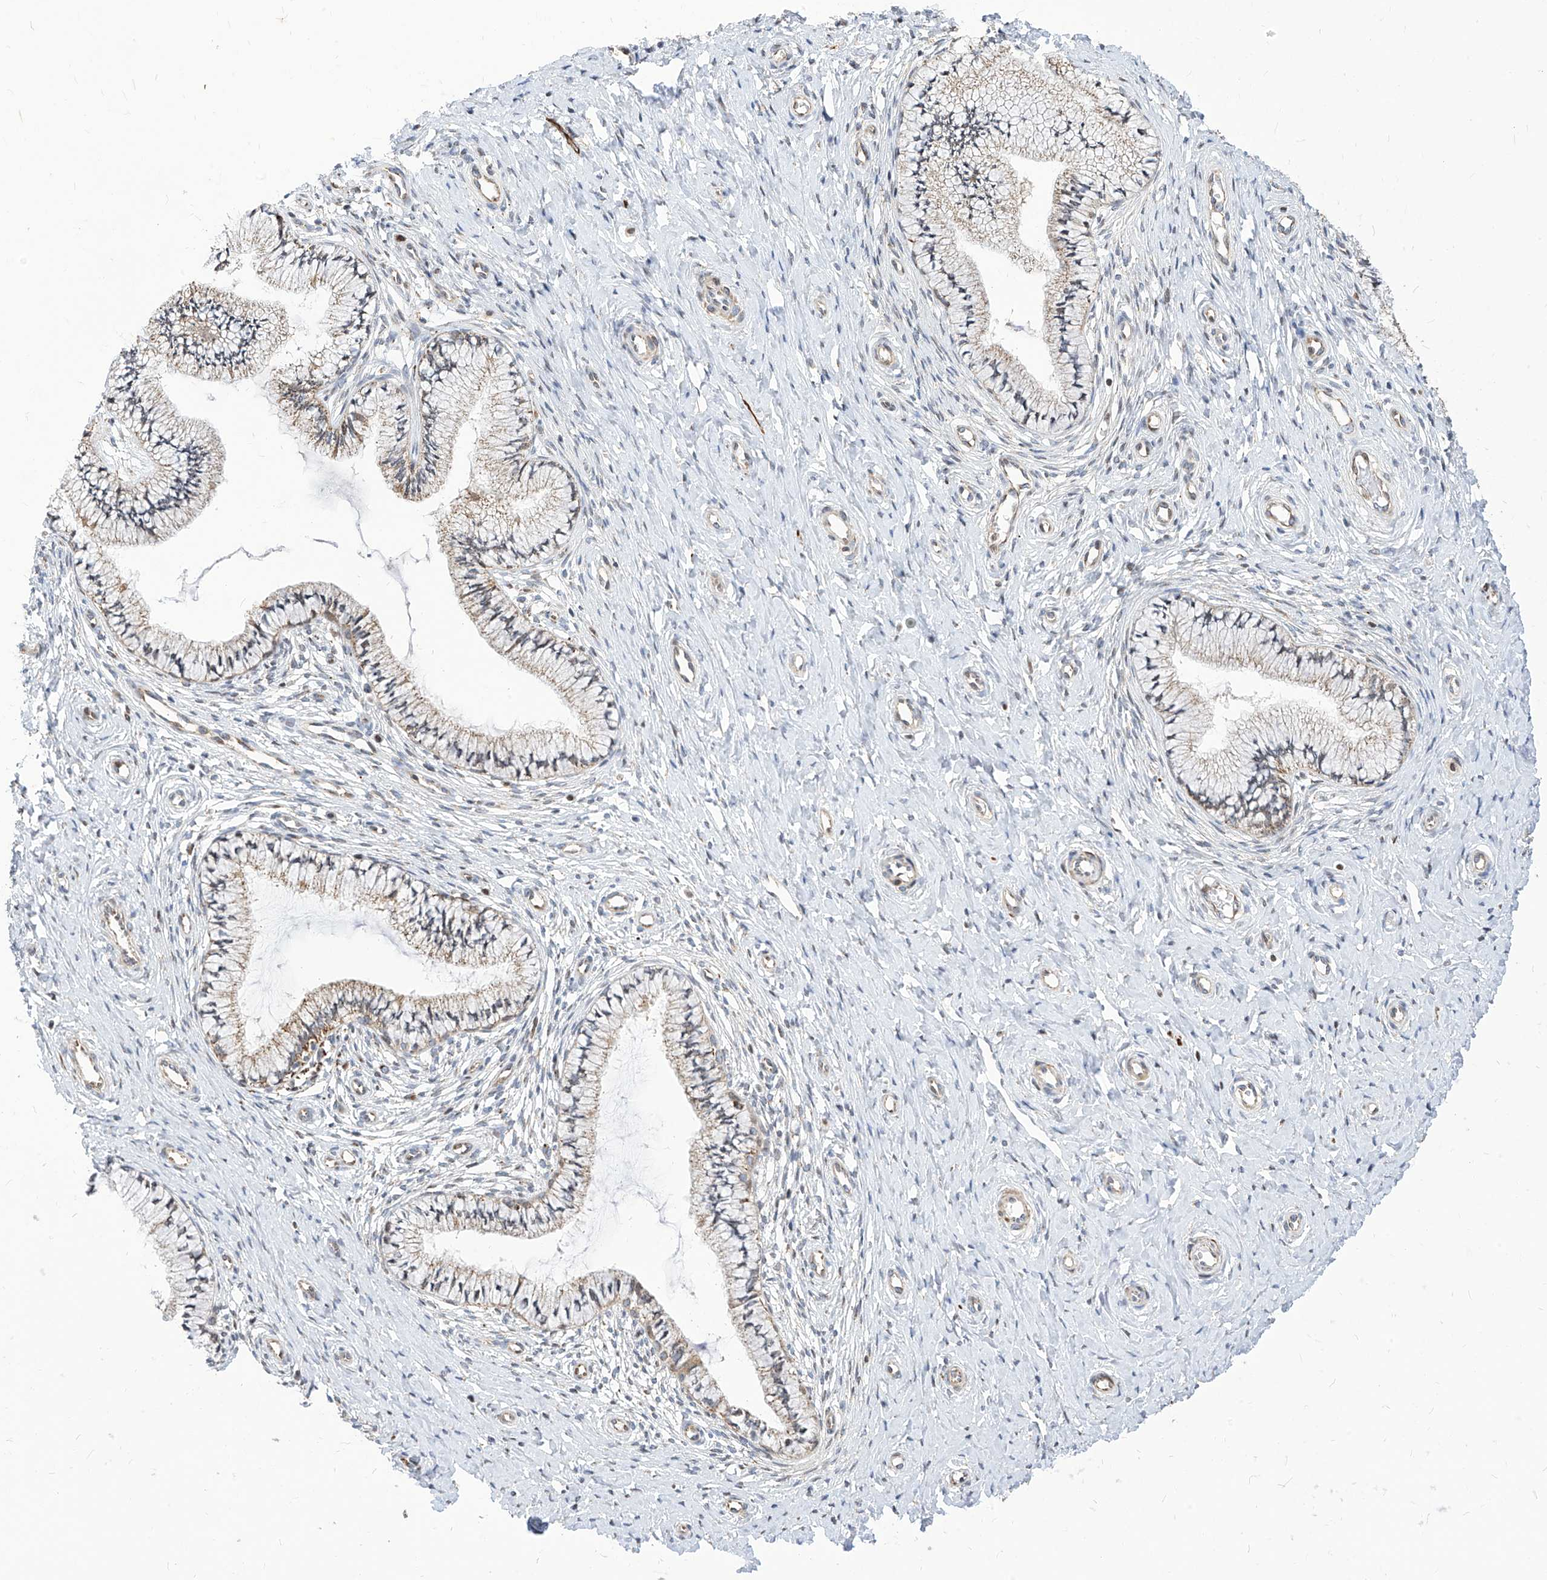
{"staining": {"intensity": "weak", "quantity": ">75%", "location": "cytoplasmic/membranous"}, "tissue": "cervix", "cell_type": "Glandular cells", "image_type": "normal", "snomed": [{"axis": "morphology", "description": "Normal tissue, NOS"}, {"axis": "topography", "description": "Cervix"}], "caption": "IHC (DAB) staining of benign cervix reveals weak cytoplasmic/membranous protein expression in approximately >75% of glandular cells.", "gene": "TTLL8", "patient": {"sex": "female", "age": 36}}